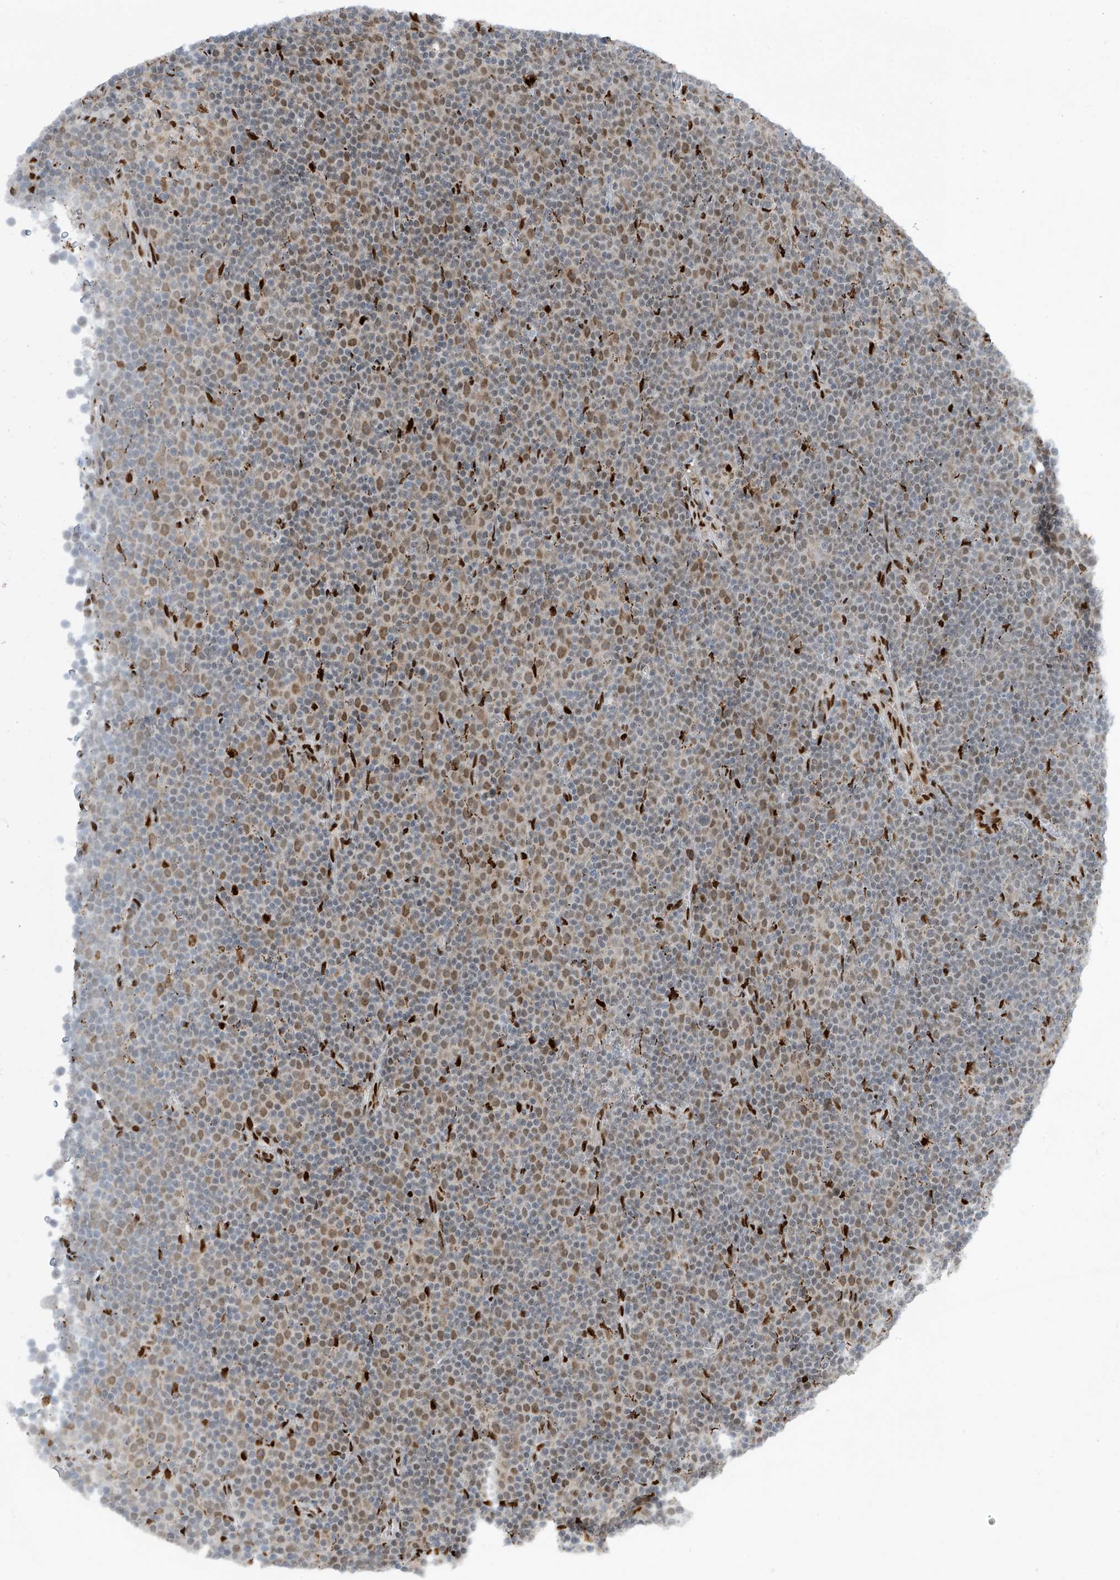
{"staining": {"intensity": "weak", "quantity": "<25%", "location": "nuclear"}, "tissue": "lymphoma", "cell_type": "Tumor cells", "image_type": "cancer", "snomed": [{"axis": "morphology", "description": "Malignant lymphoma, non-Hodgkin's type, Low grade"}, {"axis": "topography", "description": "Lymph node"}], "caption": "This is an IHC photomicrograph of lymphoma. There is no staining in tumor cells.", "gene": "PM20D2", "patient": {"sex": "female", "age": 67}}